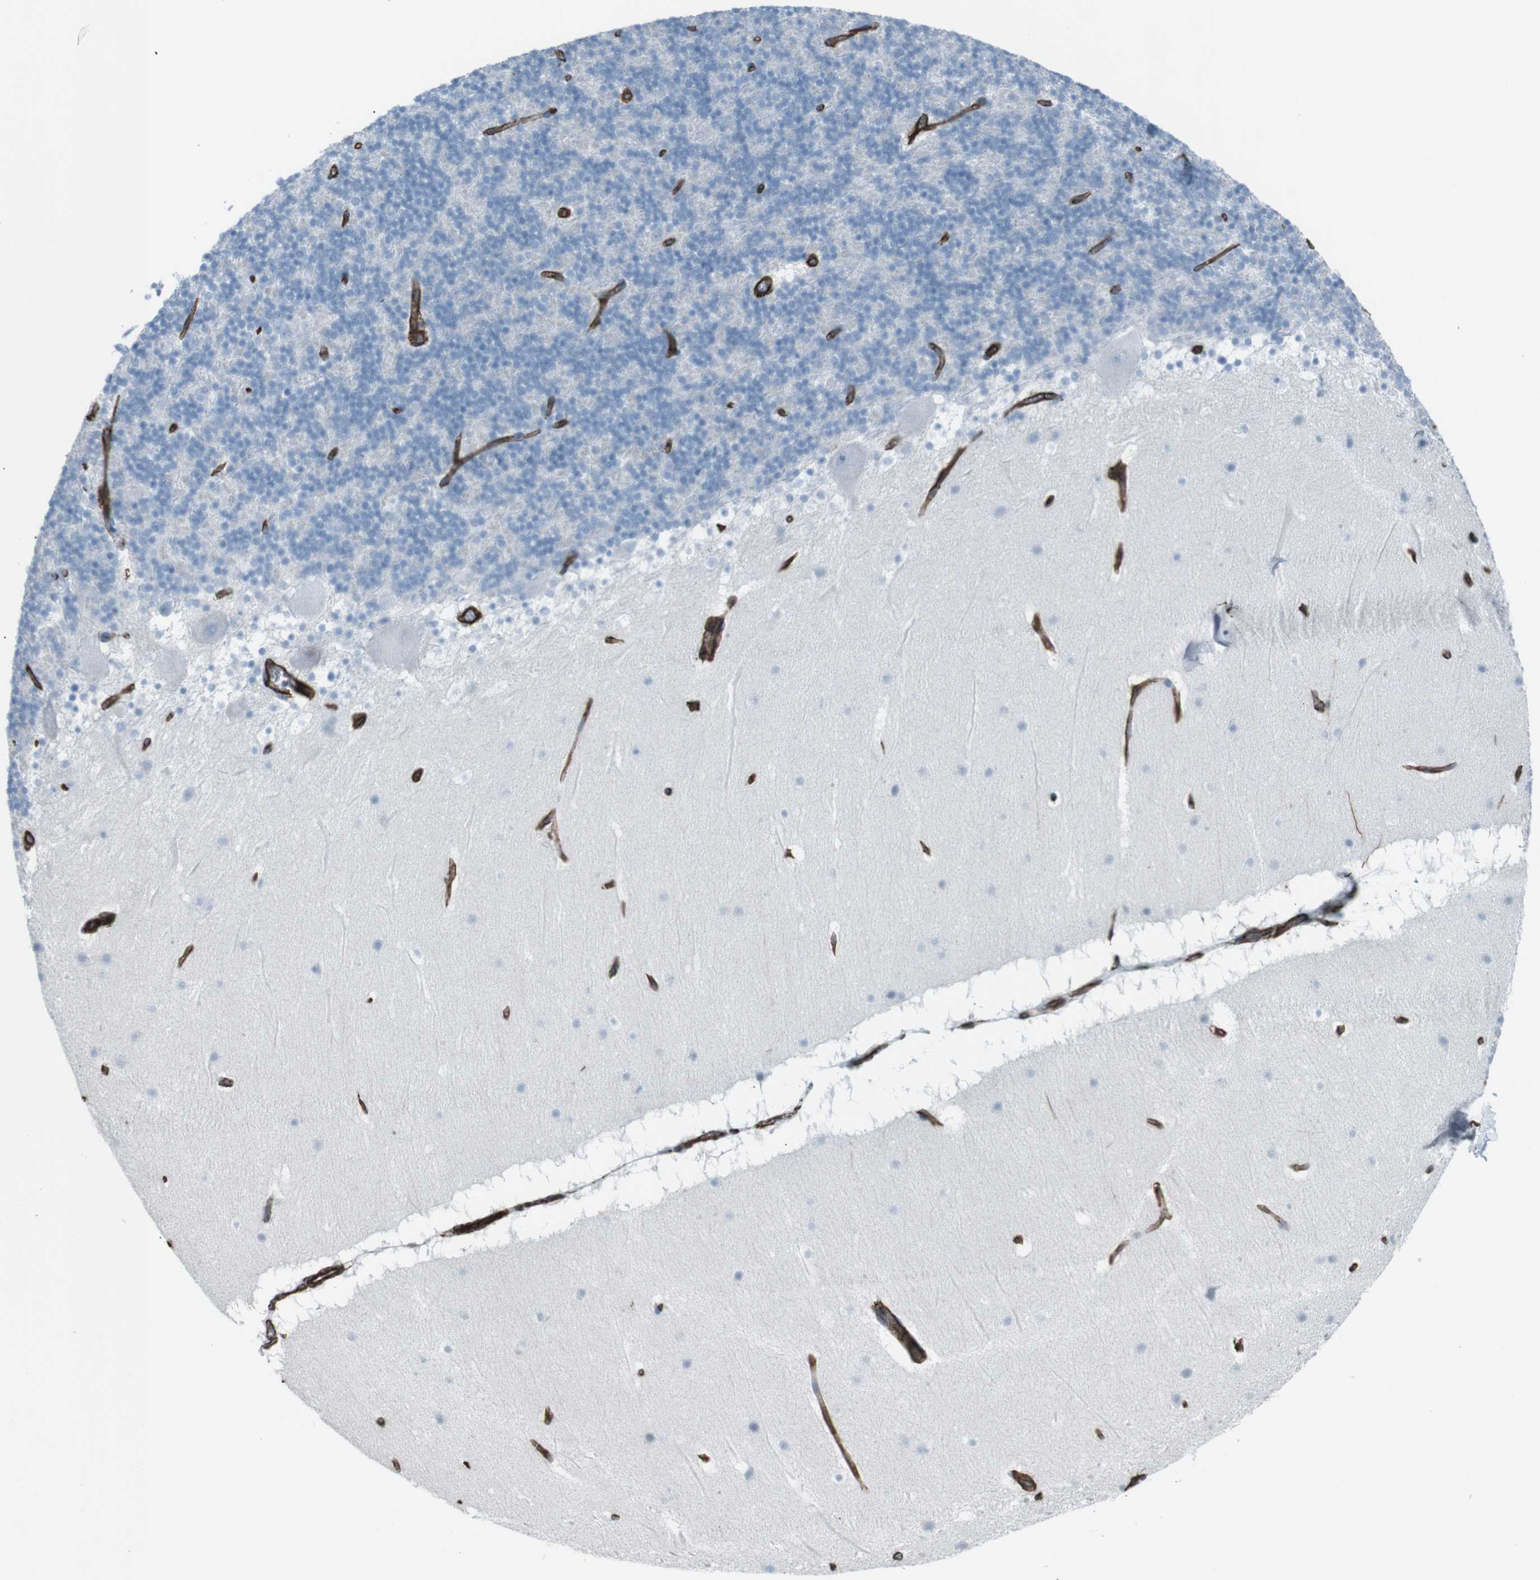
{"staining": {"intensity": "negative", "quantity": "none", "location": "none"}, "tissue": "cerebellum", "cell_type": "Cells in granular layer", "image_type": "normal", "snomed": [{"axis": "morphology", "description": "Normal tissue, NOS"}, {"axis": "topography", "description": "Cerebellum"}], "caption": "DAB immunohistochemical staining of normal cerebellum reveals no significant staining in cells in granular layer.", "gene": "ZDHHC6", "patient": {"sex": "male", "age": 45}}